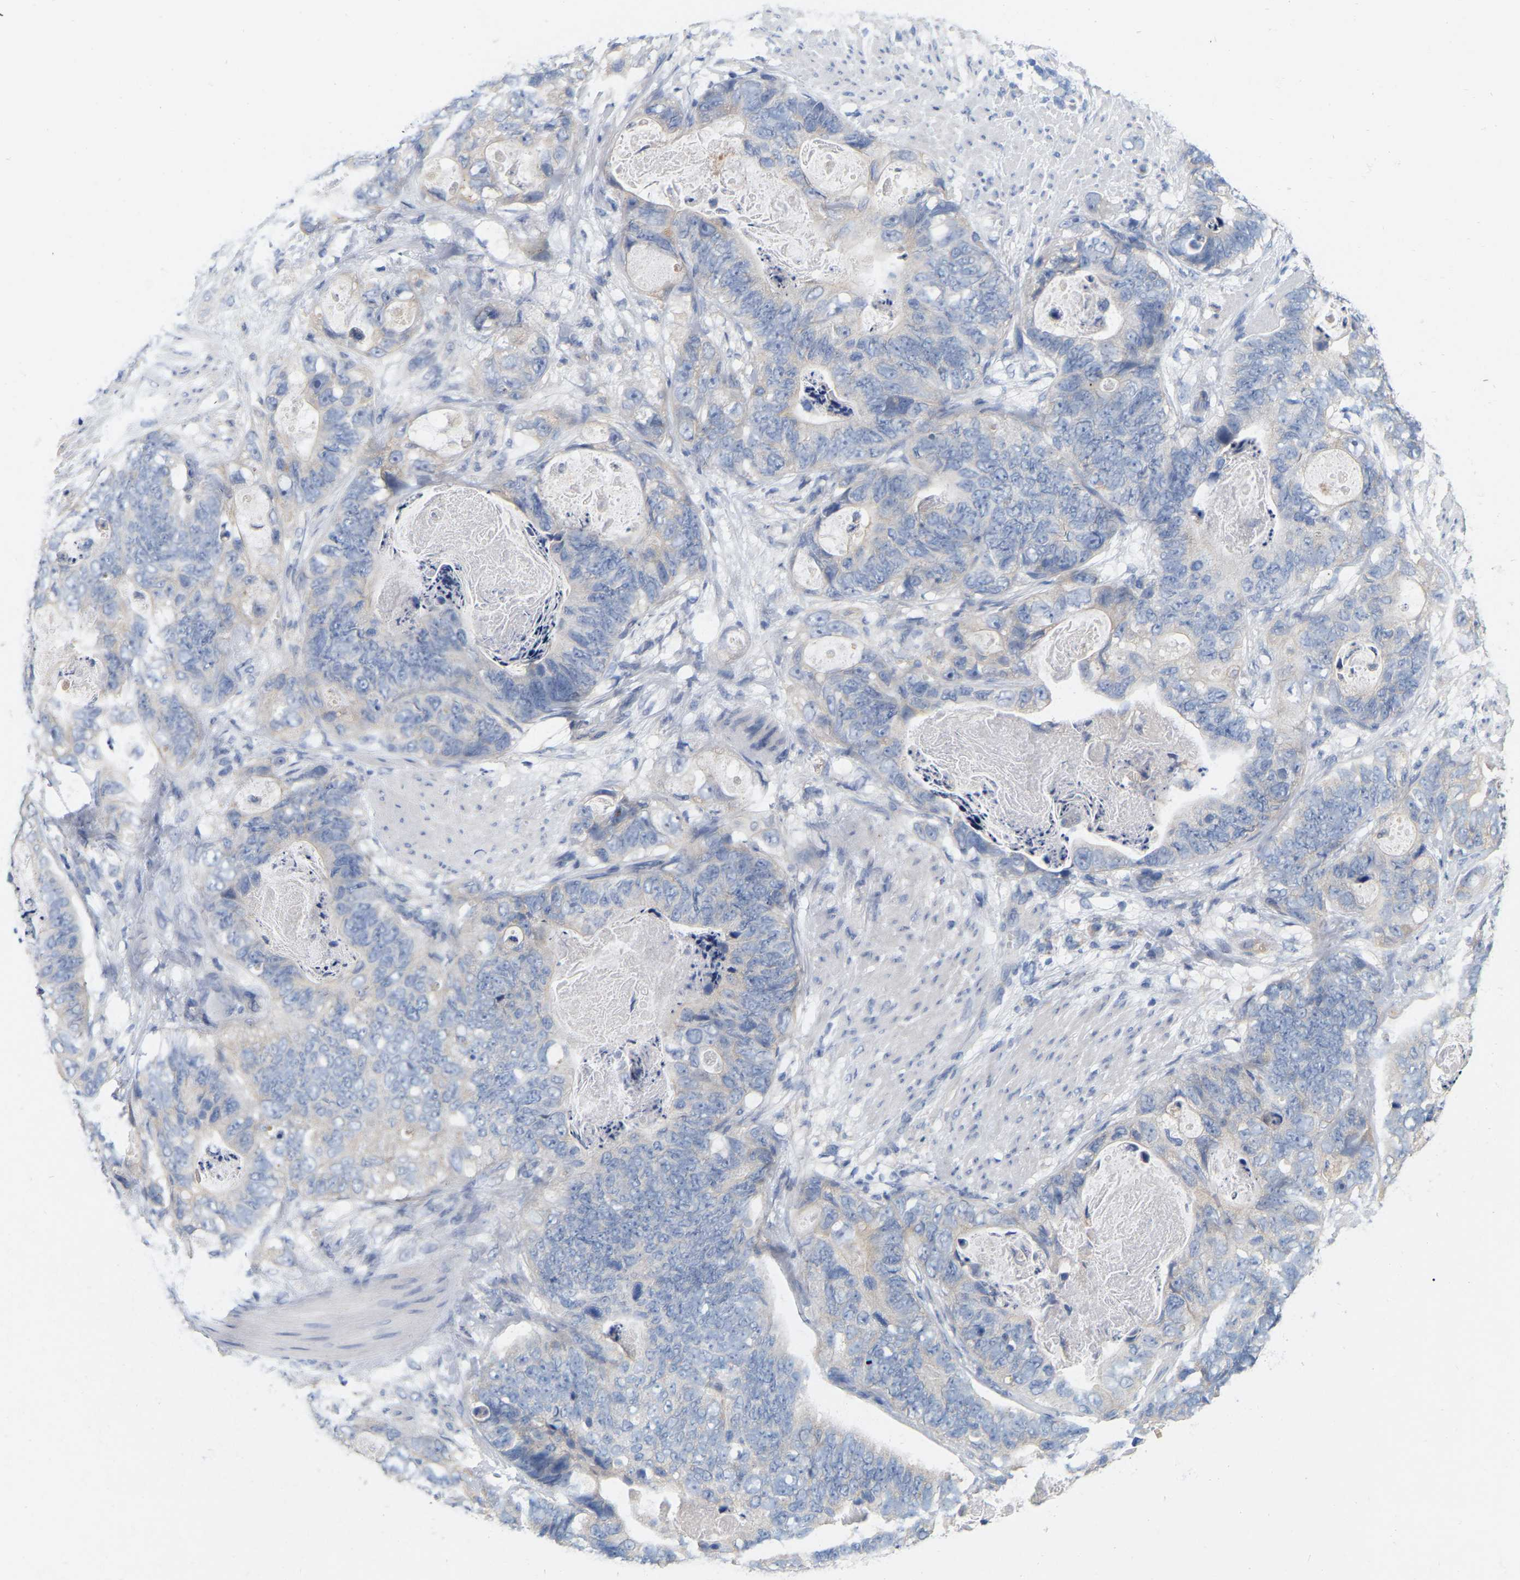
{"staining": {"intensity": "negative", "quantity": "none", "location": "none"}, "tissue": "stomach cancer", "cell_type": "Tumor cells", "image_type": "cancer", "snomed": [{"axis": "morphology", "description": "Adenocarcinoma, NOS"}, {"axis": "topography", "description": "Stomach"}], "caption": "Stomach adenocarcinoma stained for a protein using immunohistochemistry (IHC) reveals no expression tumor cells.", "gene": "WIPI2", "patient": {"sex": "female", "age": 89}}